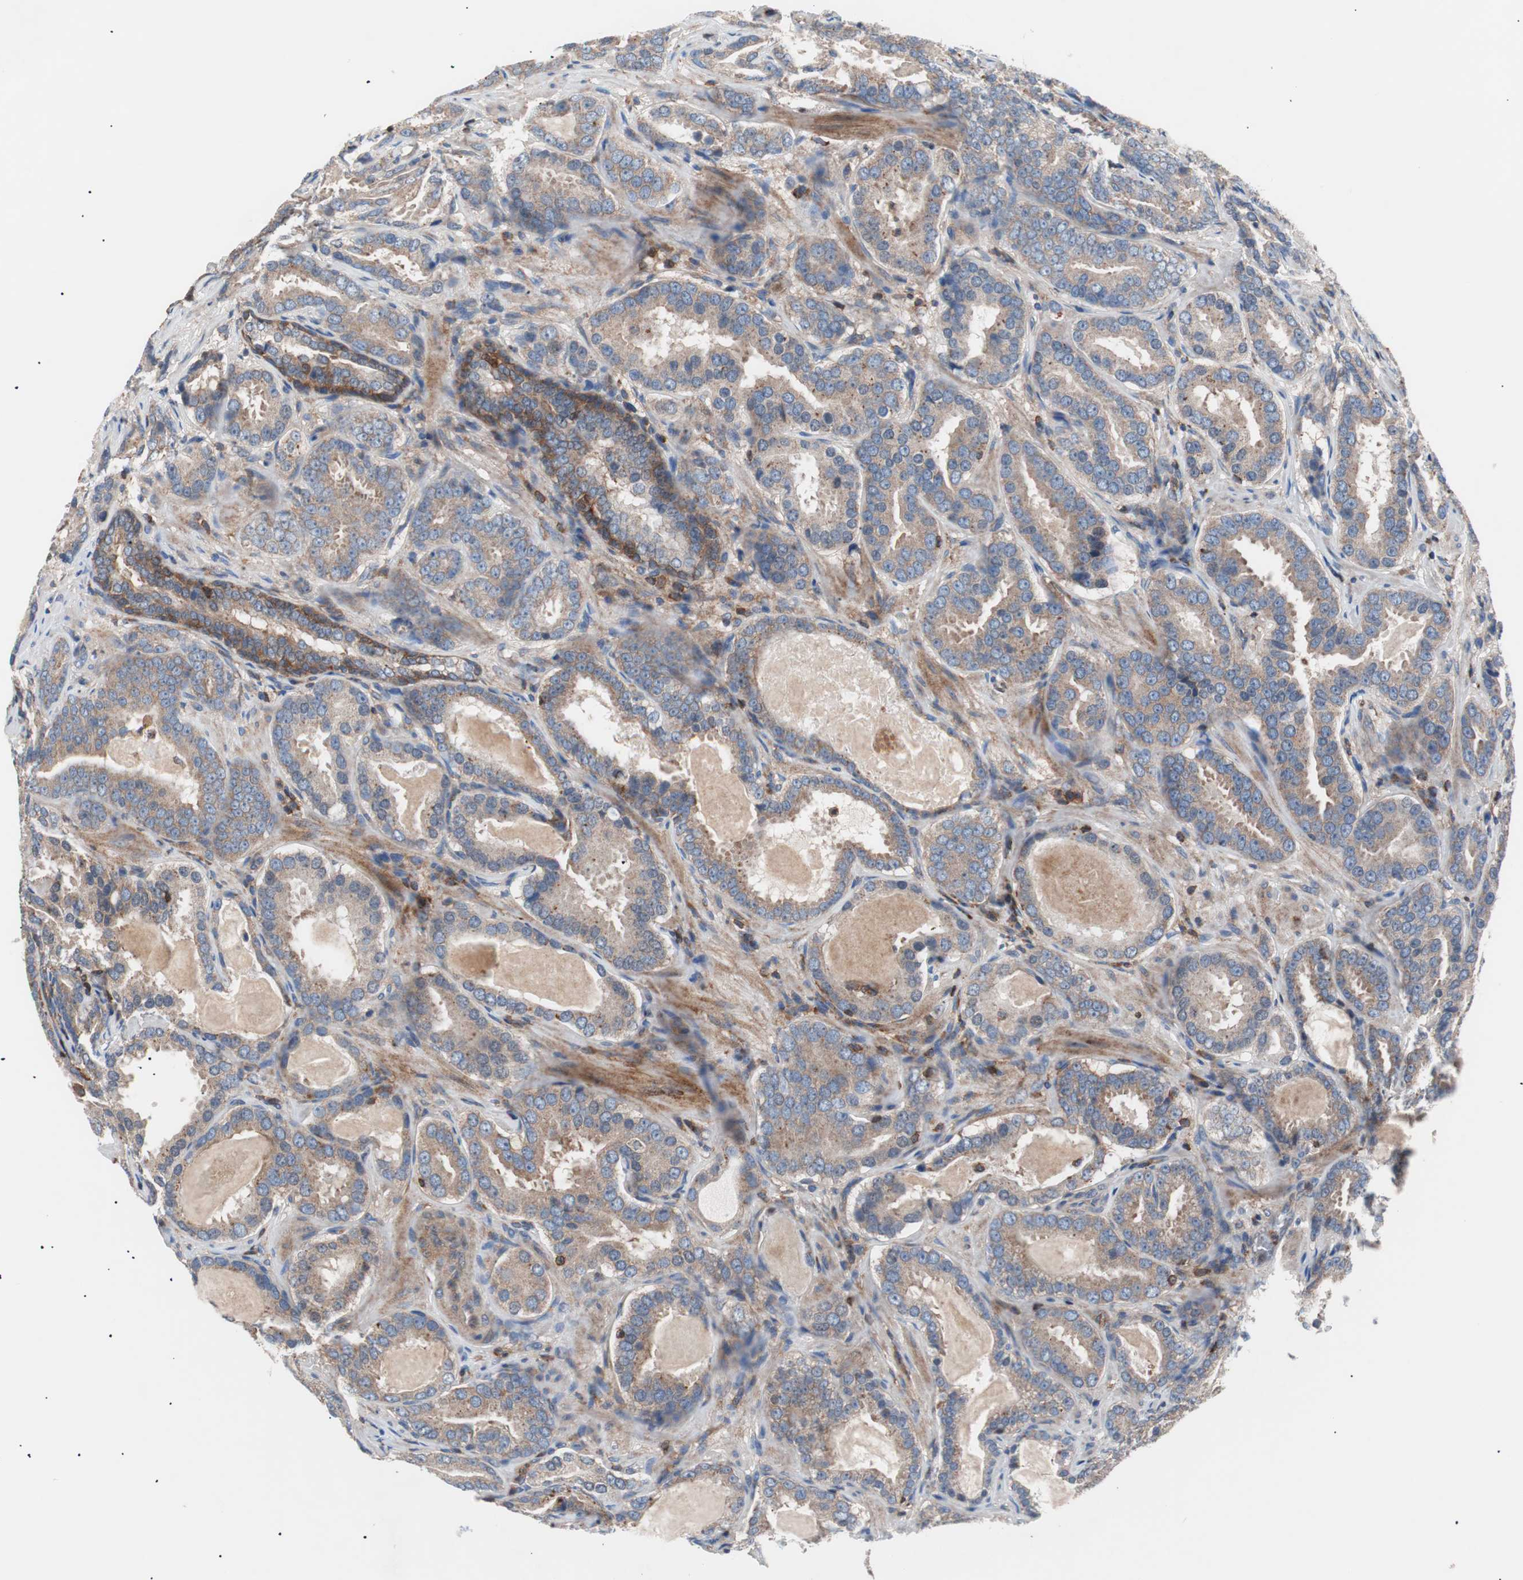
{"staining": {"intensity": "moderate", "quantity": ">75%", "location": "cytoplasmic/membranous"}, "tissue": "prostate cancer", "cell_type": "Tumor cells", "image_type": "cancer", "snomed": [{"axis": "morphology", "description": "Adenocarcinoma, Low grade"}, {"axis": "topography", "description": "Prostate"}], "caption": "Immunohistochemical staining of human prostate cancer (adenocarcinoma (low-grade)) displays medium levels of moderate cytoplasmic/membranous protein expression in about >75% of tumor cells.", "gene": "PIK3R1", "patient": {"sex": "male", "age": 59}}